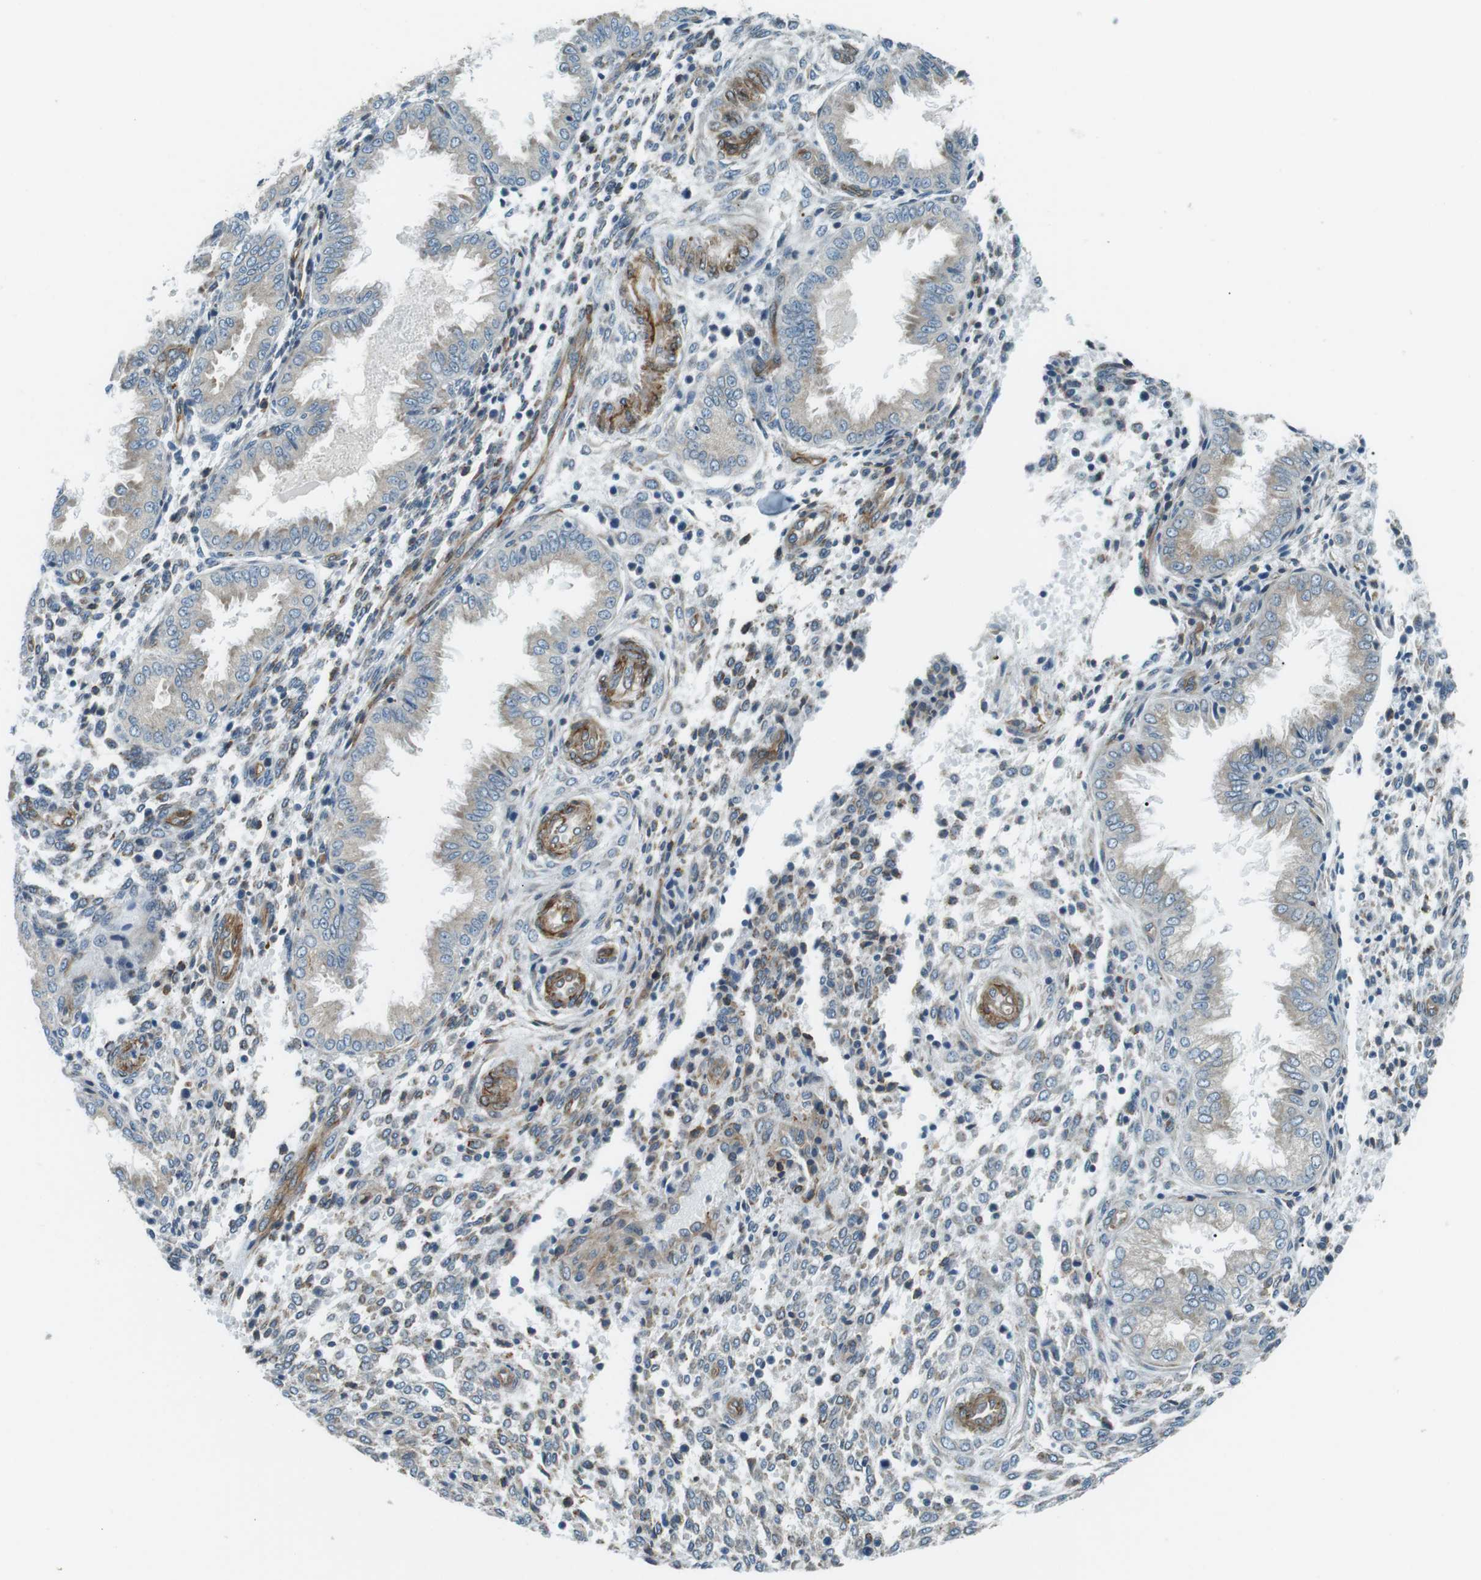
{"staining": {"intensity": "strong", "quantity": "<25%", "location": "cytoplasmic/membranous"}, "tissue": "endometrium", "cell_type": "Cells in endometrial stroma", "image_type": "normal", "snomed": [{"axis": "morphology", "description": "Normal tissue, NOS"}, {"axis": "topography", "description": "Endometrium"}], "caption": "Immunohistochemical staining of unremarkable human endometrium reveals <25% levels of strong cytoplasmic/membranous protein positivity in about <25% of cells in endometrial stroma.", "gene": "ODR4", "patient": {"sex": "female", "age": 33}}